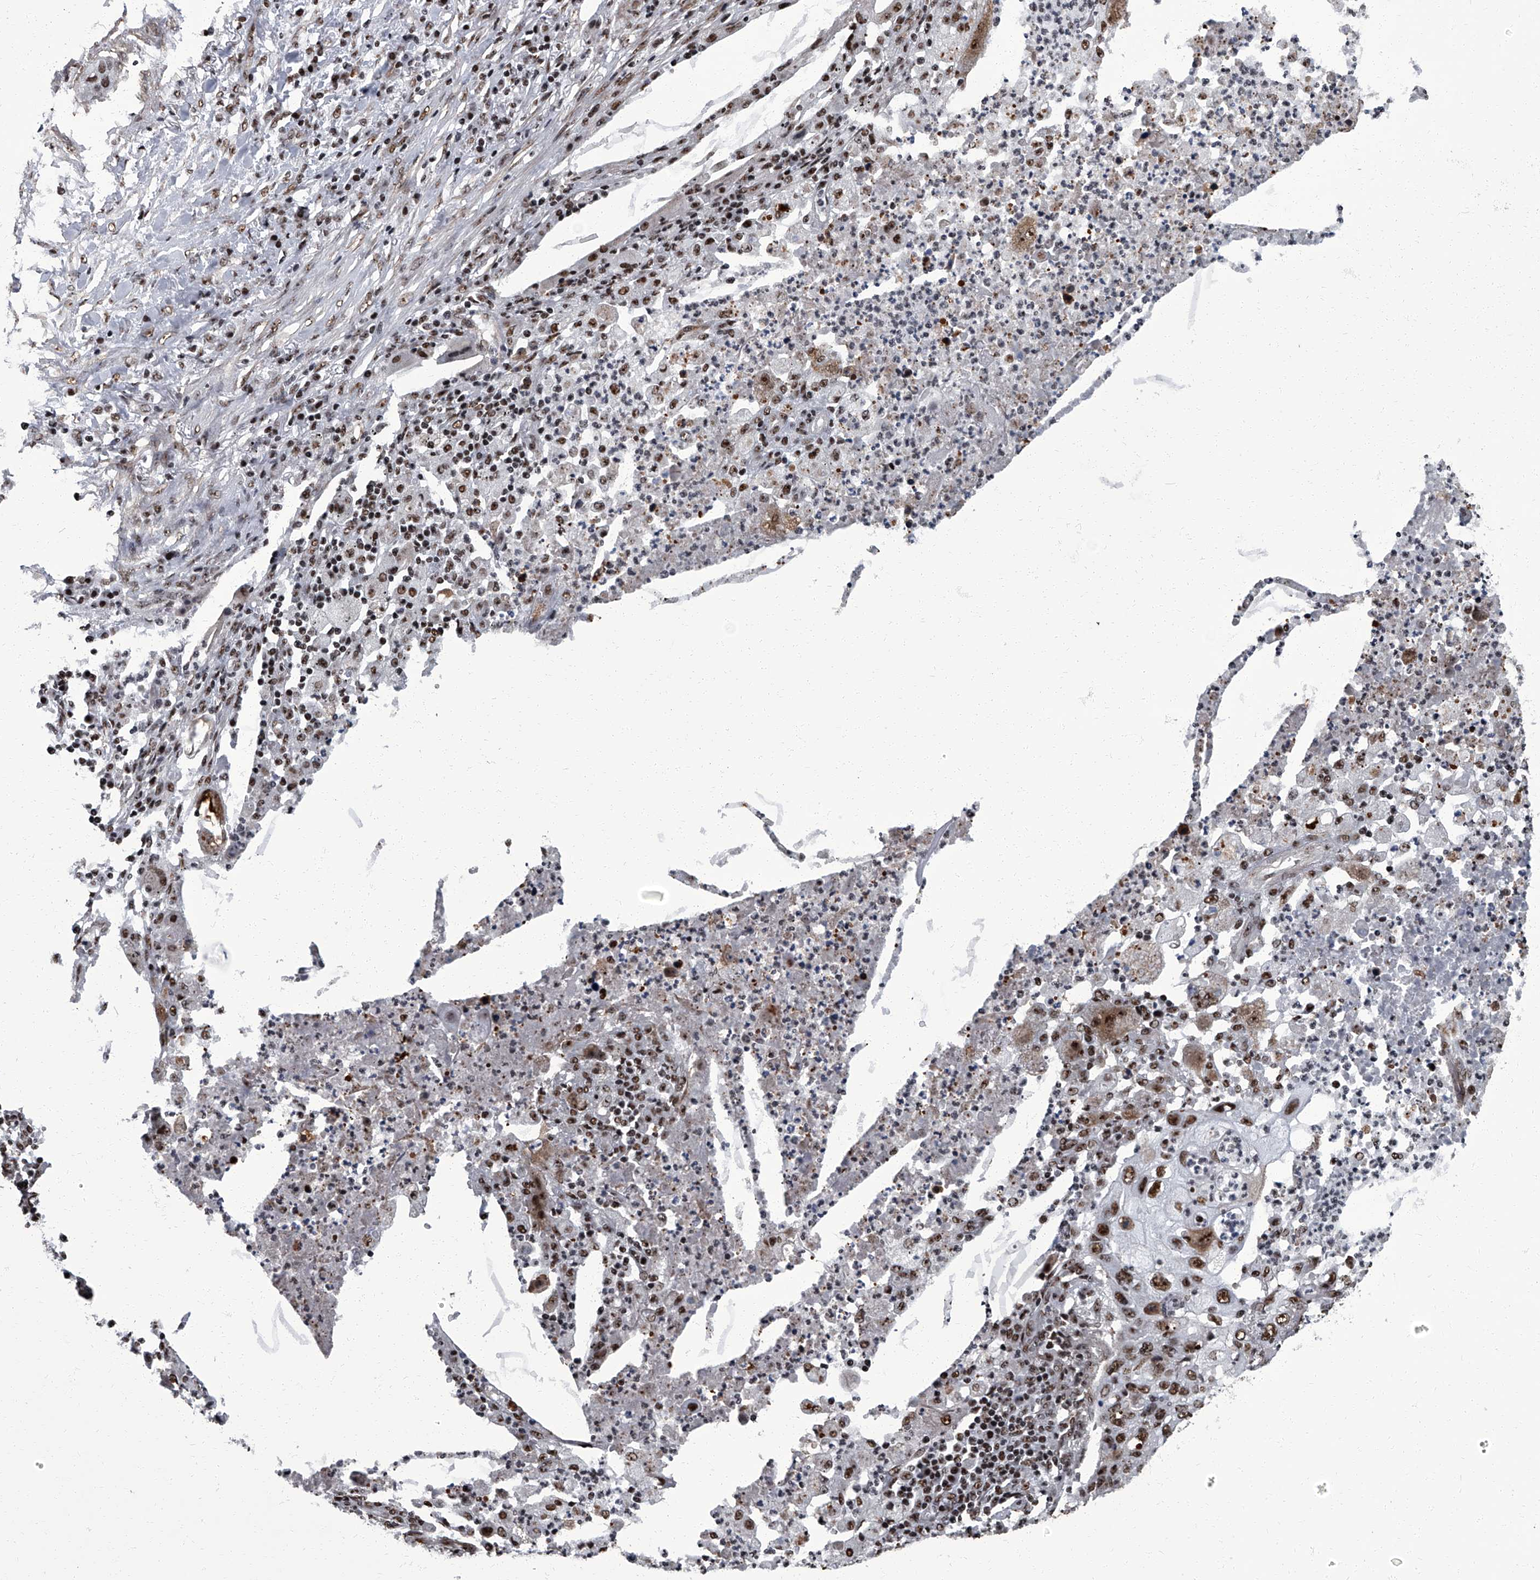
{"staining": {"intensity": "strong", "quantity": ">75%", "location": "nuclear"}, "tissue": "lung cancer", "cell_type": "Tumor cells", "image_type": "cancer", "snomed": [{"axis": "morphology", "description": "Squamous cell carcinoma, NOS"}, {"axis": "topography", "description": "Lung"}], "caption": "Lung squamous cell carcinoma tissue displays strong nuclear staining in approximately >75% of tumor cells", "gene": "ZNF518B", "patient": {"sex": "female", "age": 63}}